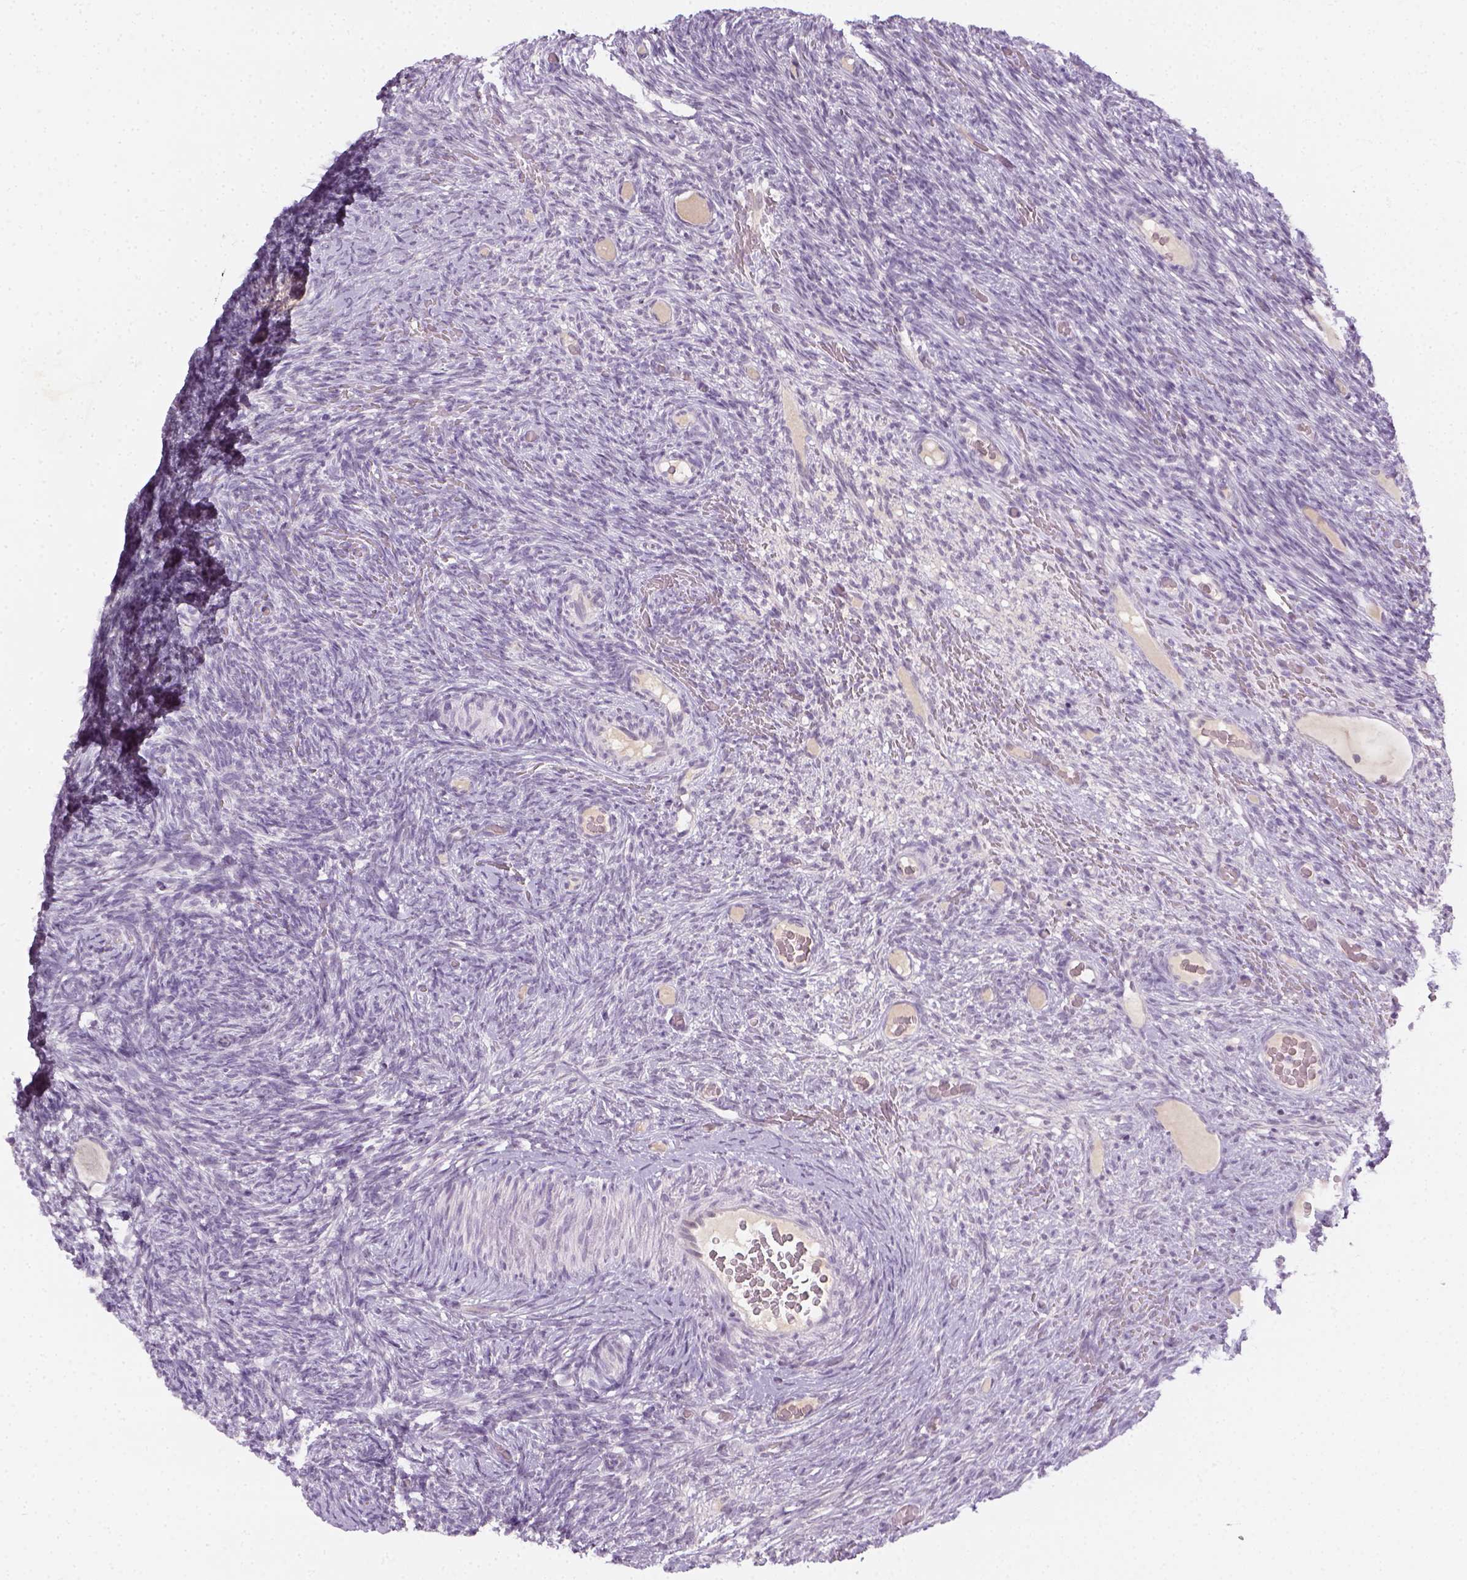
{"staining": {"intensity": "negative", "quantity": "none", "location": "none"}, "tissue": "ovary", "cell_type": "Follicle cells", "image_type": "normal", "snomed": [{"axis": "morphology", "description": "Normal tissue, NOS"}, {"axis": "topography", "description": "Ovary"}], "caption": "The photomicrograph reveals no significant positivity in follicle cells of ovary. (IHC, brightfield microscopy, high magnification).", "gene": "MAGEB3", "patient": {"sex": "female", "age": 34}}